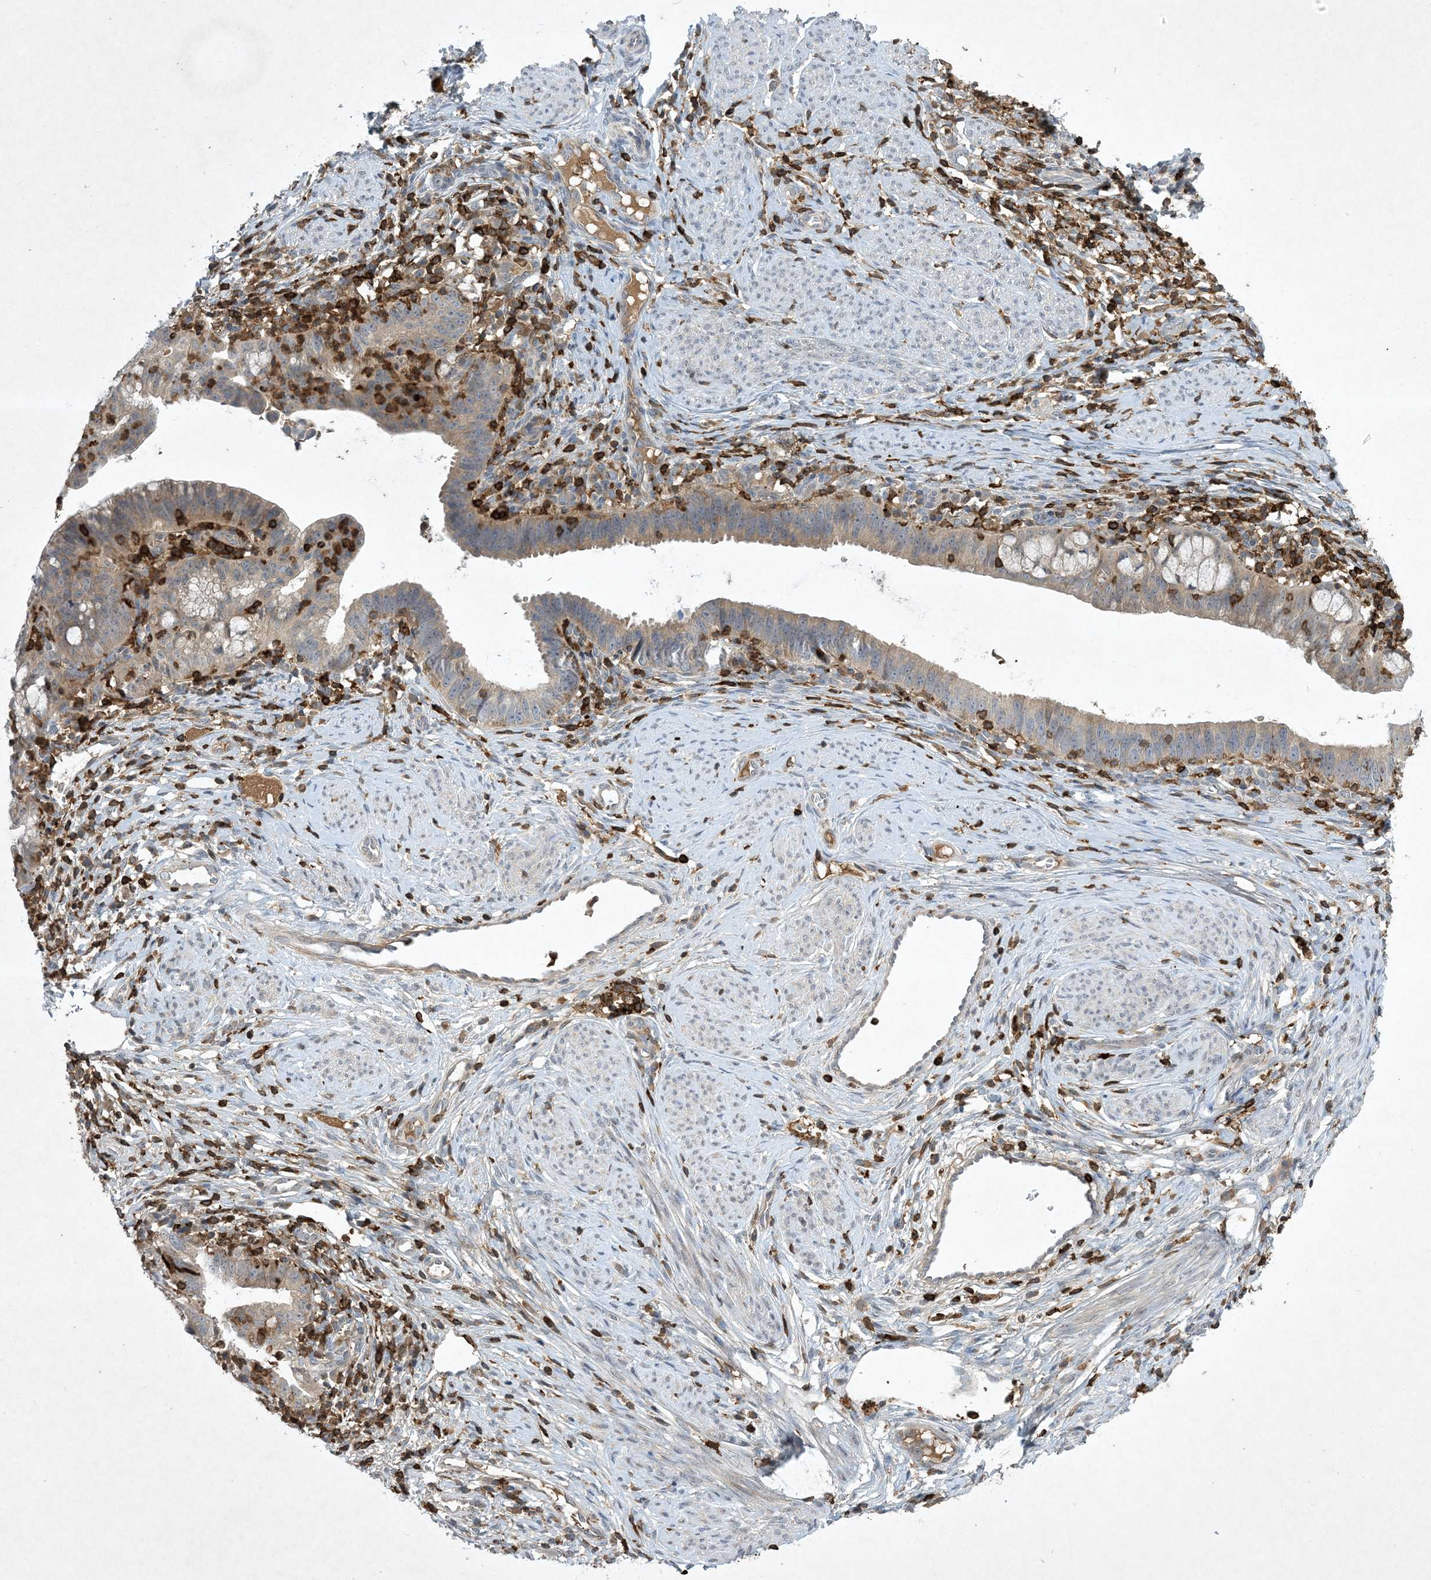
{"staining": {"intensity": "weak", "quantity": "25%-75%", "location": "cytoplasmic/membranous"}, "tissue": "cervical cancer", "cell_type": "Tumor cells", "image_type": "cancer", "snomed": [{"axis": "morphology", "description": "Adenocarcinoma, NOS"}, {"axis": "topography", "description": "Cervix"}], "caption": "High-magnification brightfield microscopy of cervical cancer (adenocarcinoma) stained with DAB (3,3'-diaminobenzidine) (brown) and counterstained with hematoxylin (blue). tumor cells exhibit weak cytoplasmic/membranous positivity is present in about25%-75% of cells.", "gene": "AK9", "patient": {"sex": "female", "age": 36}}